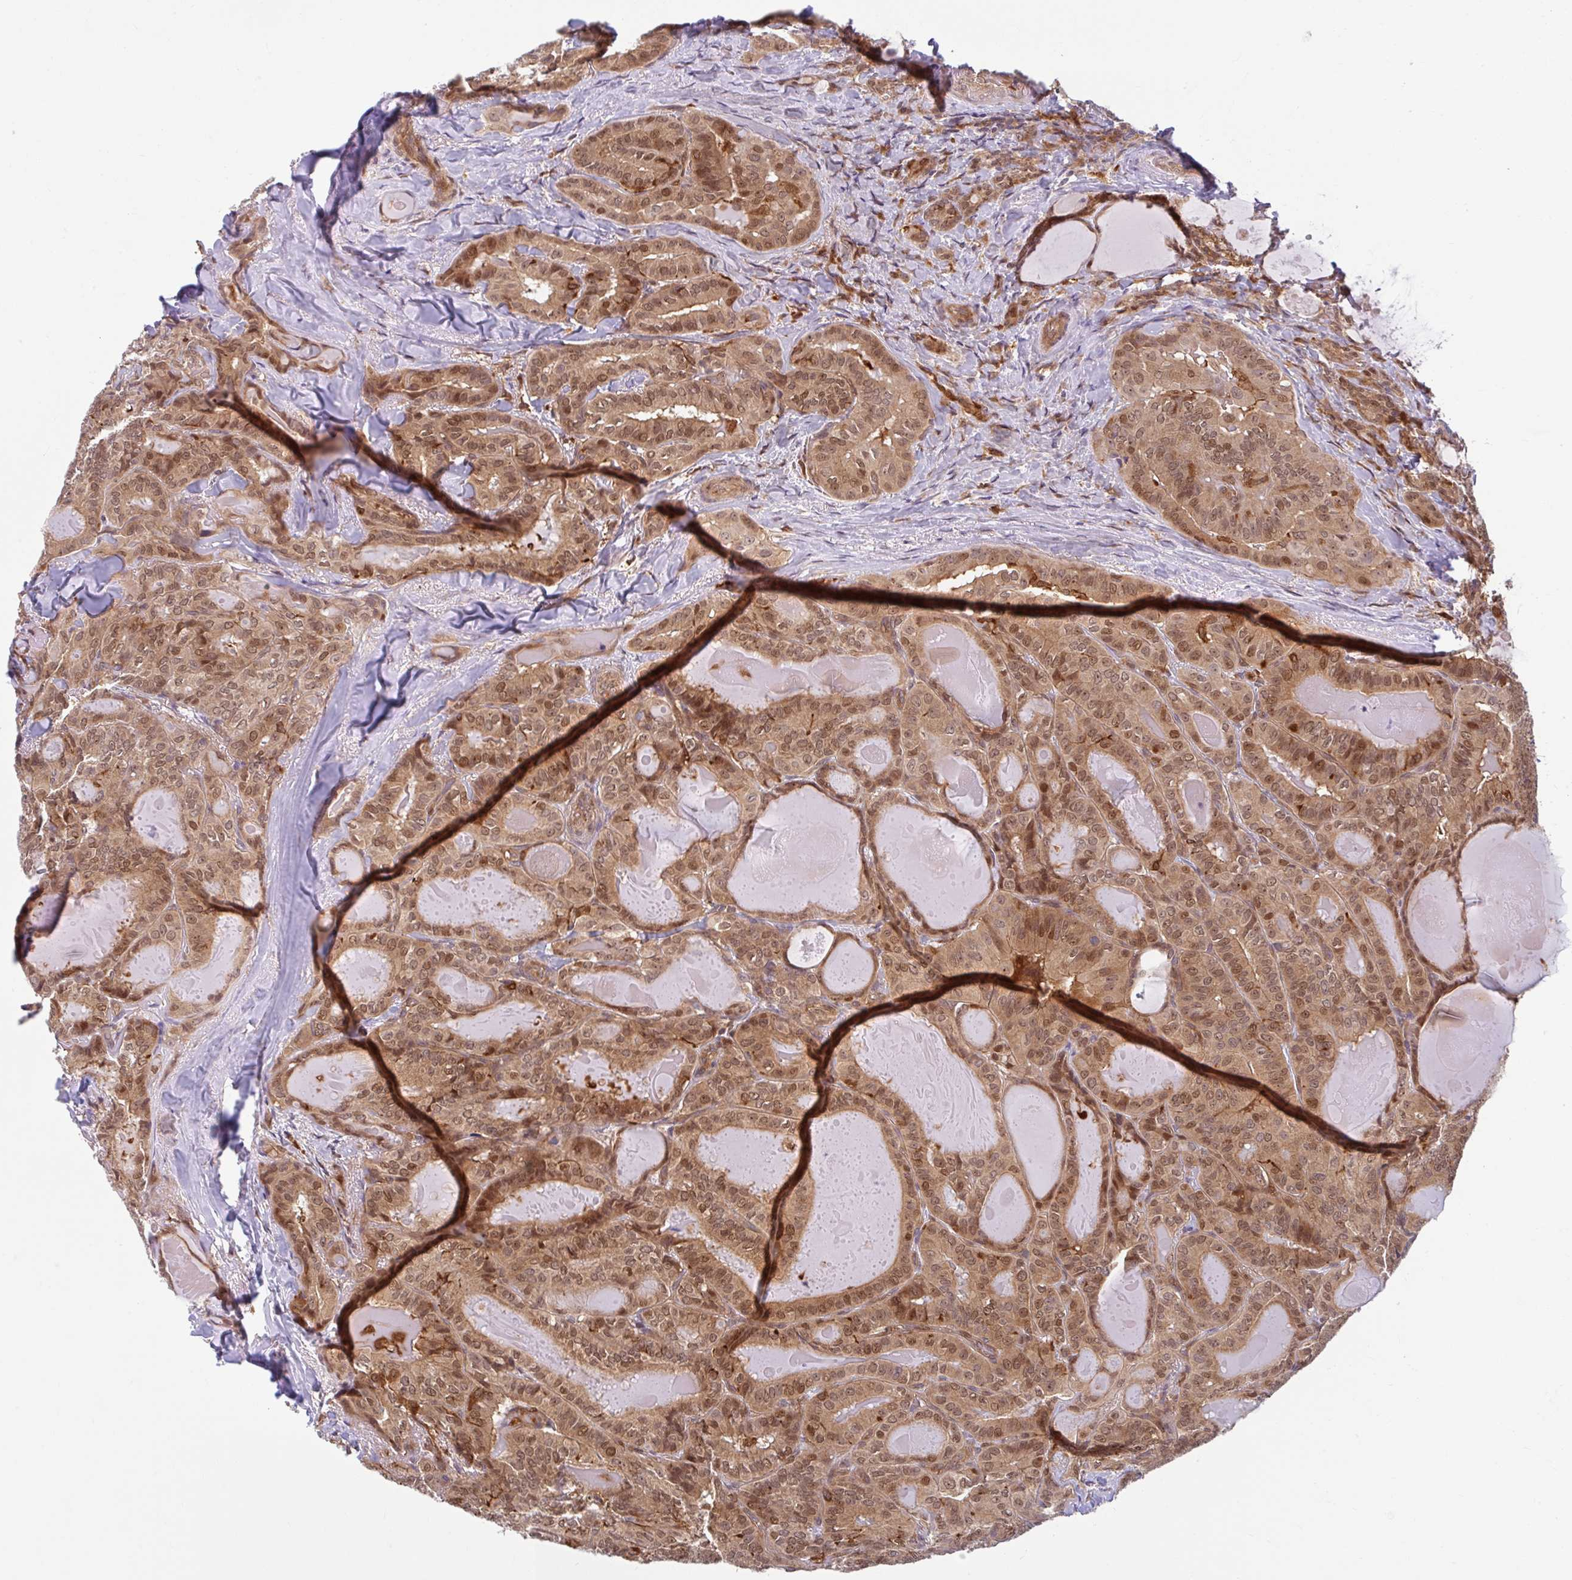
{"staining": {"intensity": "moderate", "quantity": ">75%", "location": "cytoplasmic/membranous,nuclear"}, "tissue": "thyroid cancer", "cell_type": "Tumor cells", "image_type": "cancer", "snomed": [{"axis": "morphology", "description": "Papillary adenocarcinoma, NOS"}, {"axis": "topography", "description": "Thyroid gland"}], "caption": "Immunohistochemical staining of papillary adenocarcinoma (thyroid) reveals moderate cytoplasmic/membranous and nuclear protein positivity in about >75% of tumor cells.", "gene": "HMBS", "patient": {"sex": "female", "age": 68}}